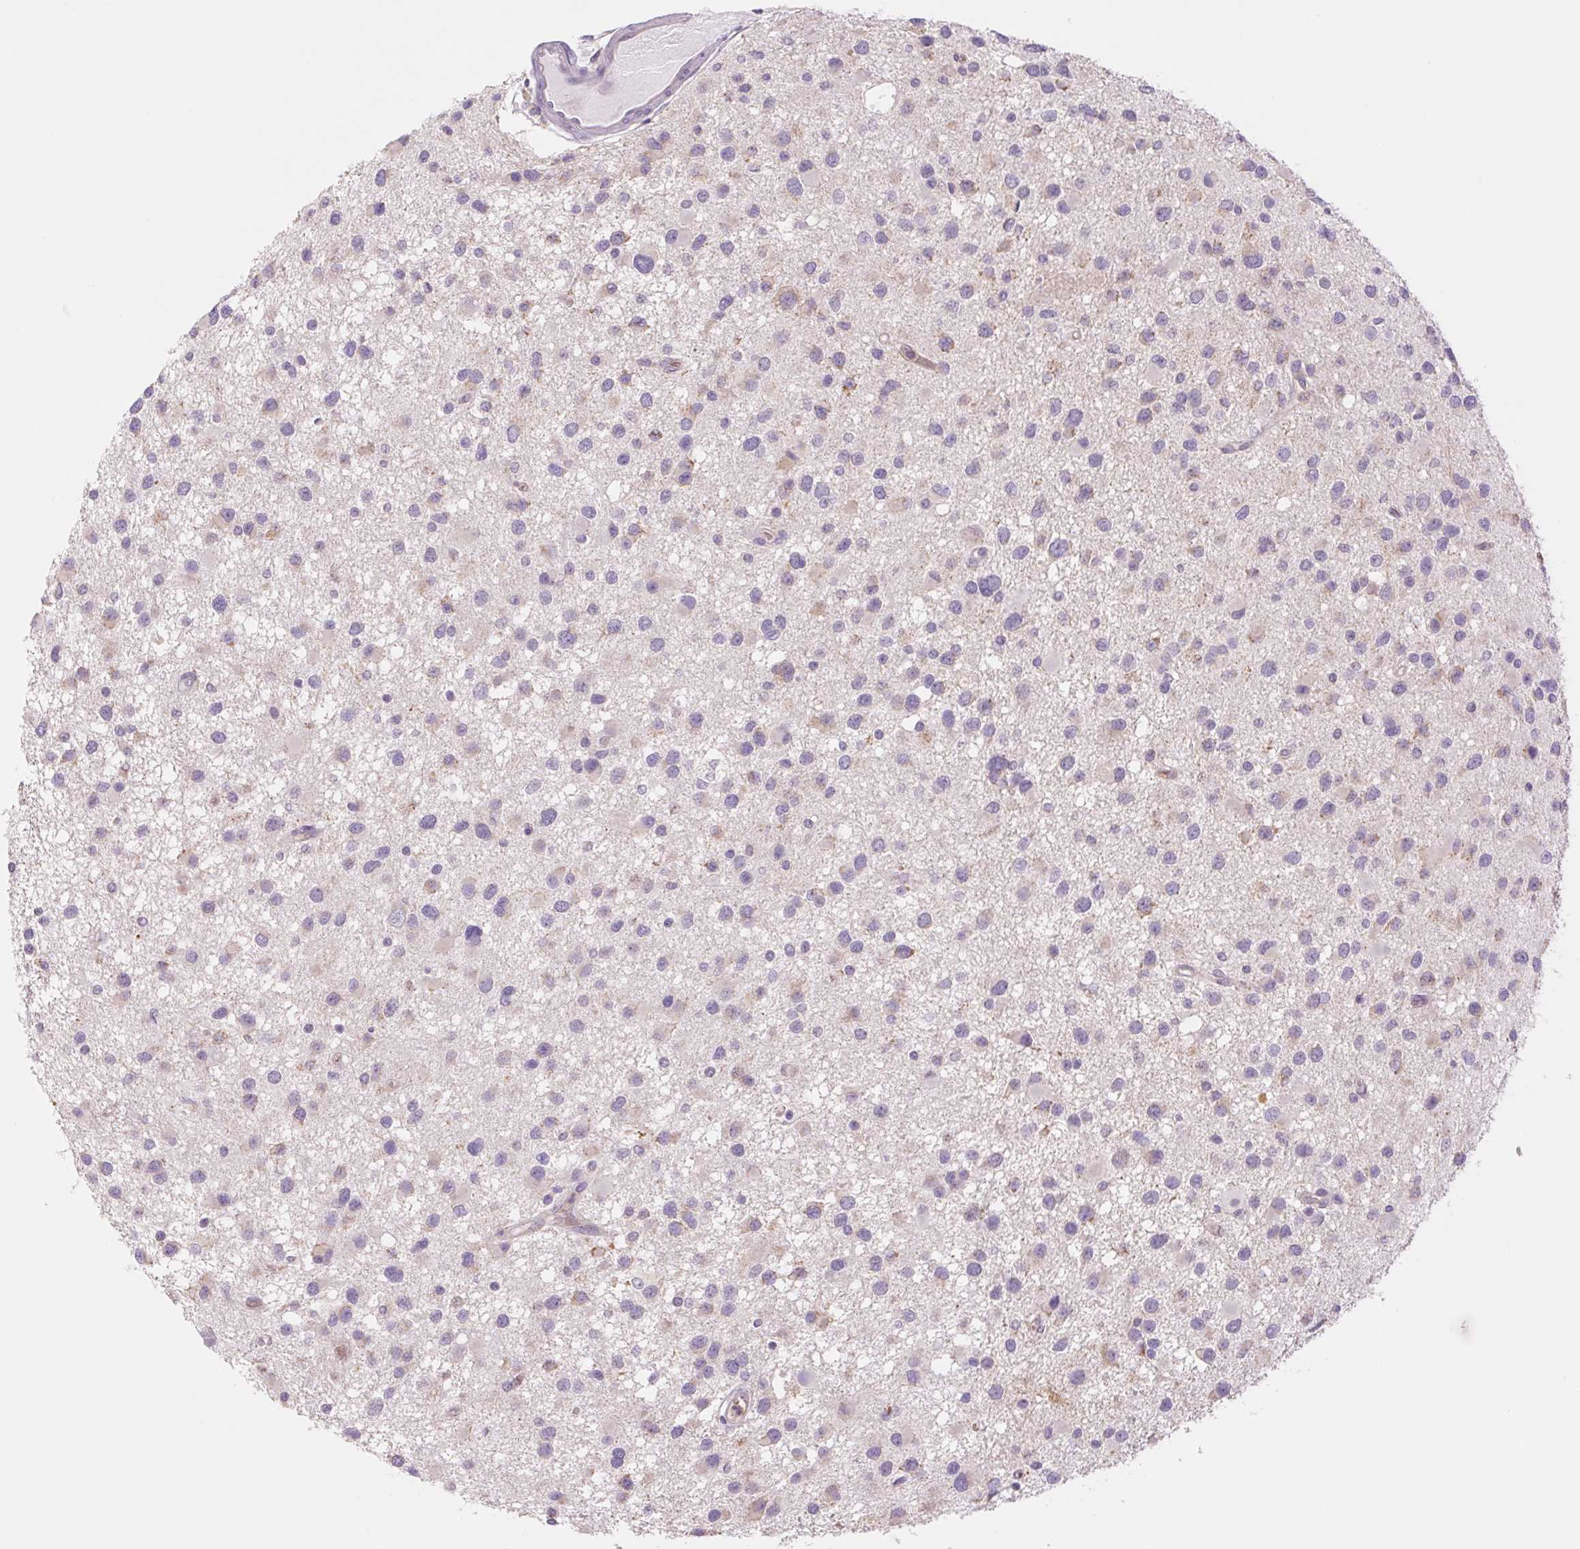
{"staining": {"intensity": "negative", "quantity": "none", "location": "none"}, "tissue": "glioma", "cell_type": "Tumor cells", "image_type": "cancer", "snomed": [{"axis": "morphology", "description": "Glioma, malignant, Low grade"}, {"axis": "topography", "description": "Brain"}], "caption": "Immunohistochemistry of malignant glioma (low-grade) reveals no positivity in tumor cells.", "gene": "IGFL3", "patient": {"sex": "female", "age": 32}}